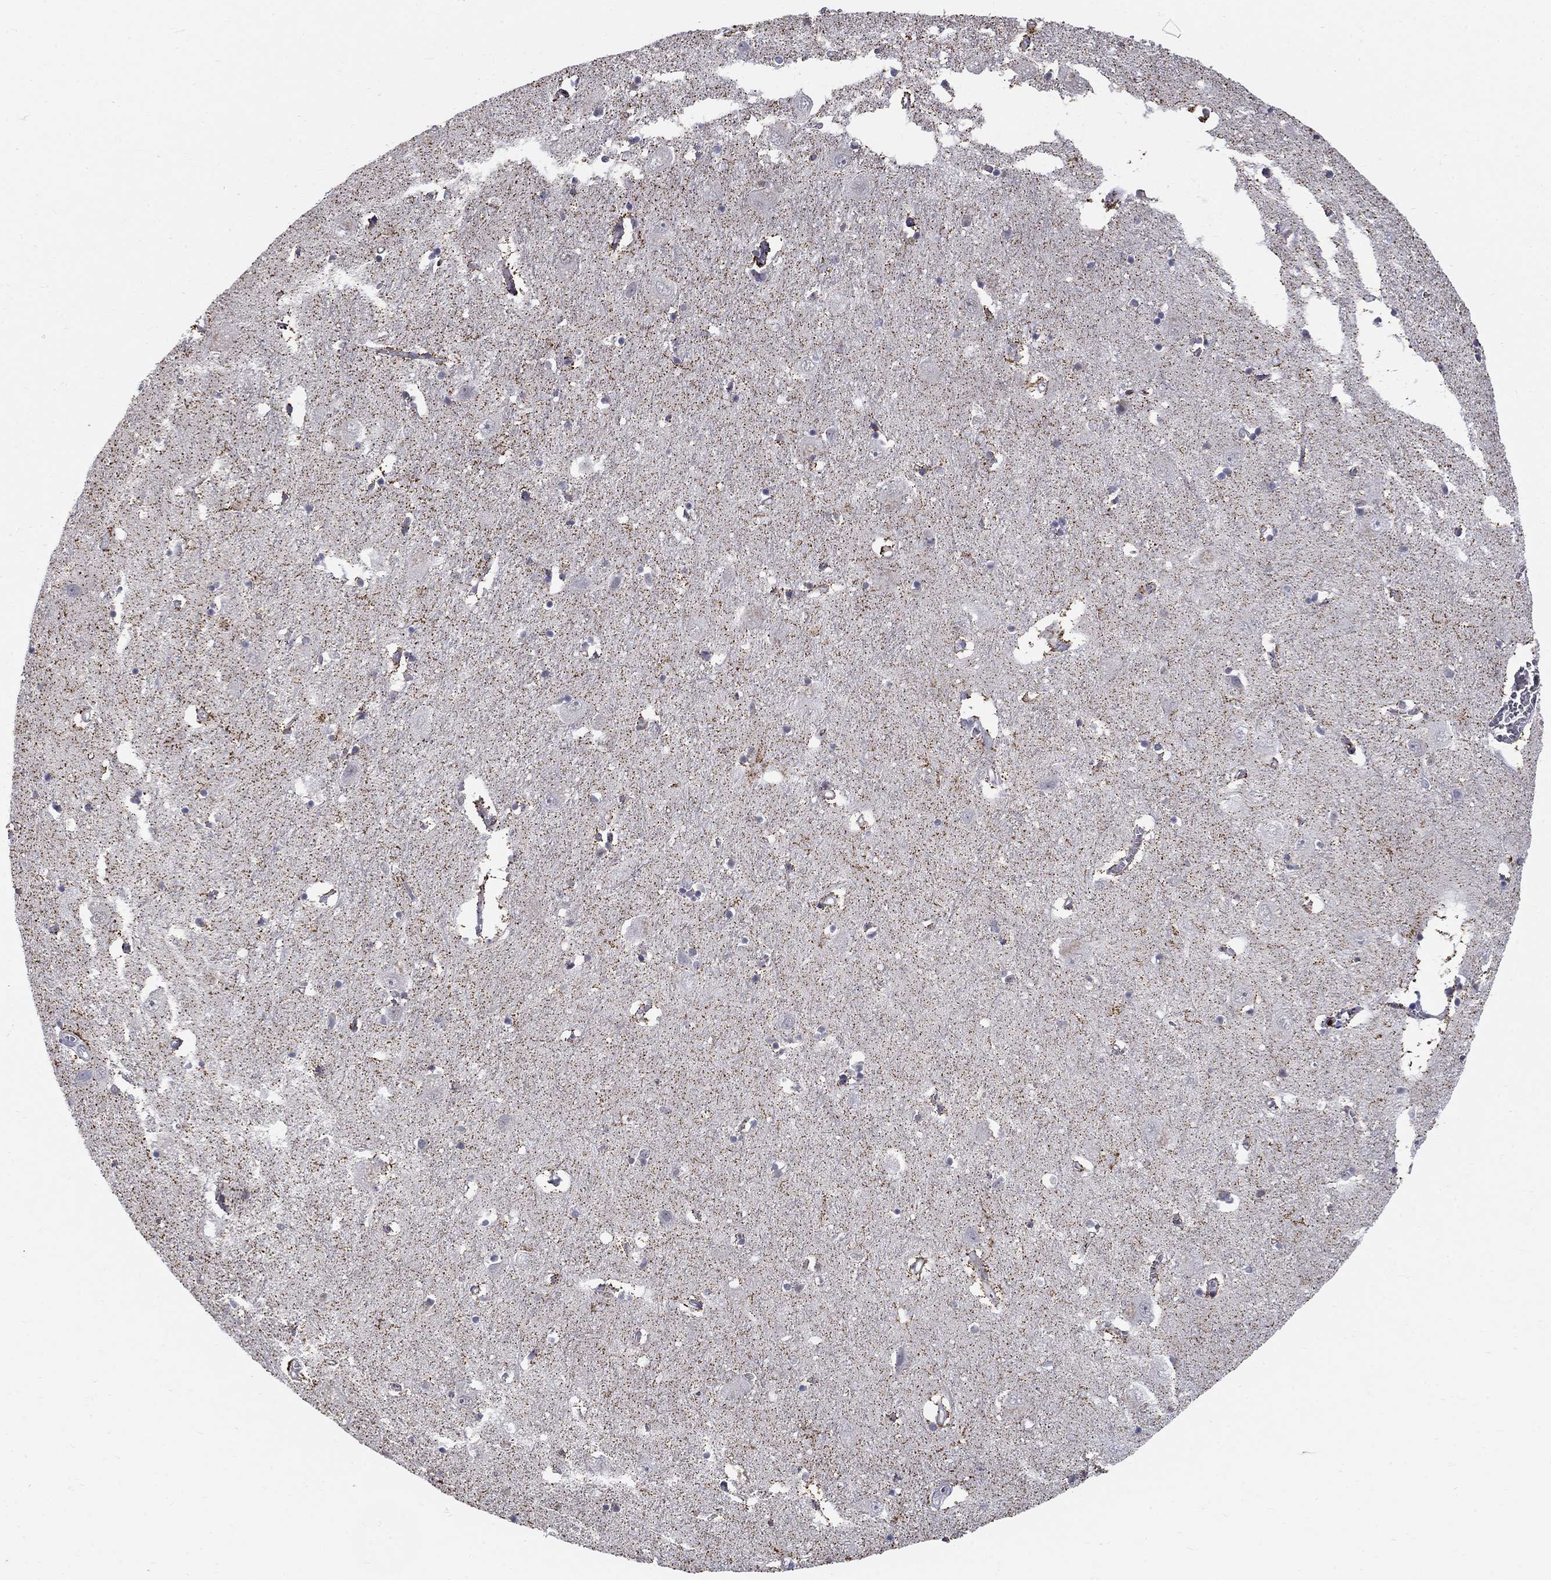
{"staining": {"intensity": "moderate", "quantity": "<25%", "location": "cytoplasmic/membranous"}, "tissue": "caudate", "cell_type": "Glial cells", "image_type": "normal", "snomed": [{"axis": "morphology", "description": "Normal tissue, NOS"}, {"axis": "topography", "description": "Lateral ventricle wall"}], "caption": "About <25% of glial cells in benign caudate reveal moderate cytoplasmic/membranous protein positivity as visualized by brown immunohistochemical staining.", "gene": "GCFC2", "patient": {"sex": "male", "age": 54}}